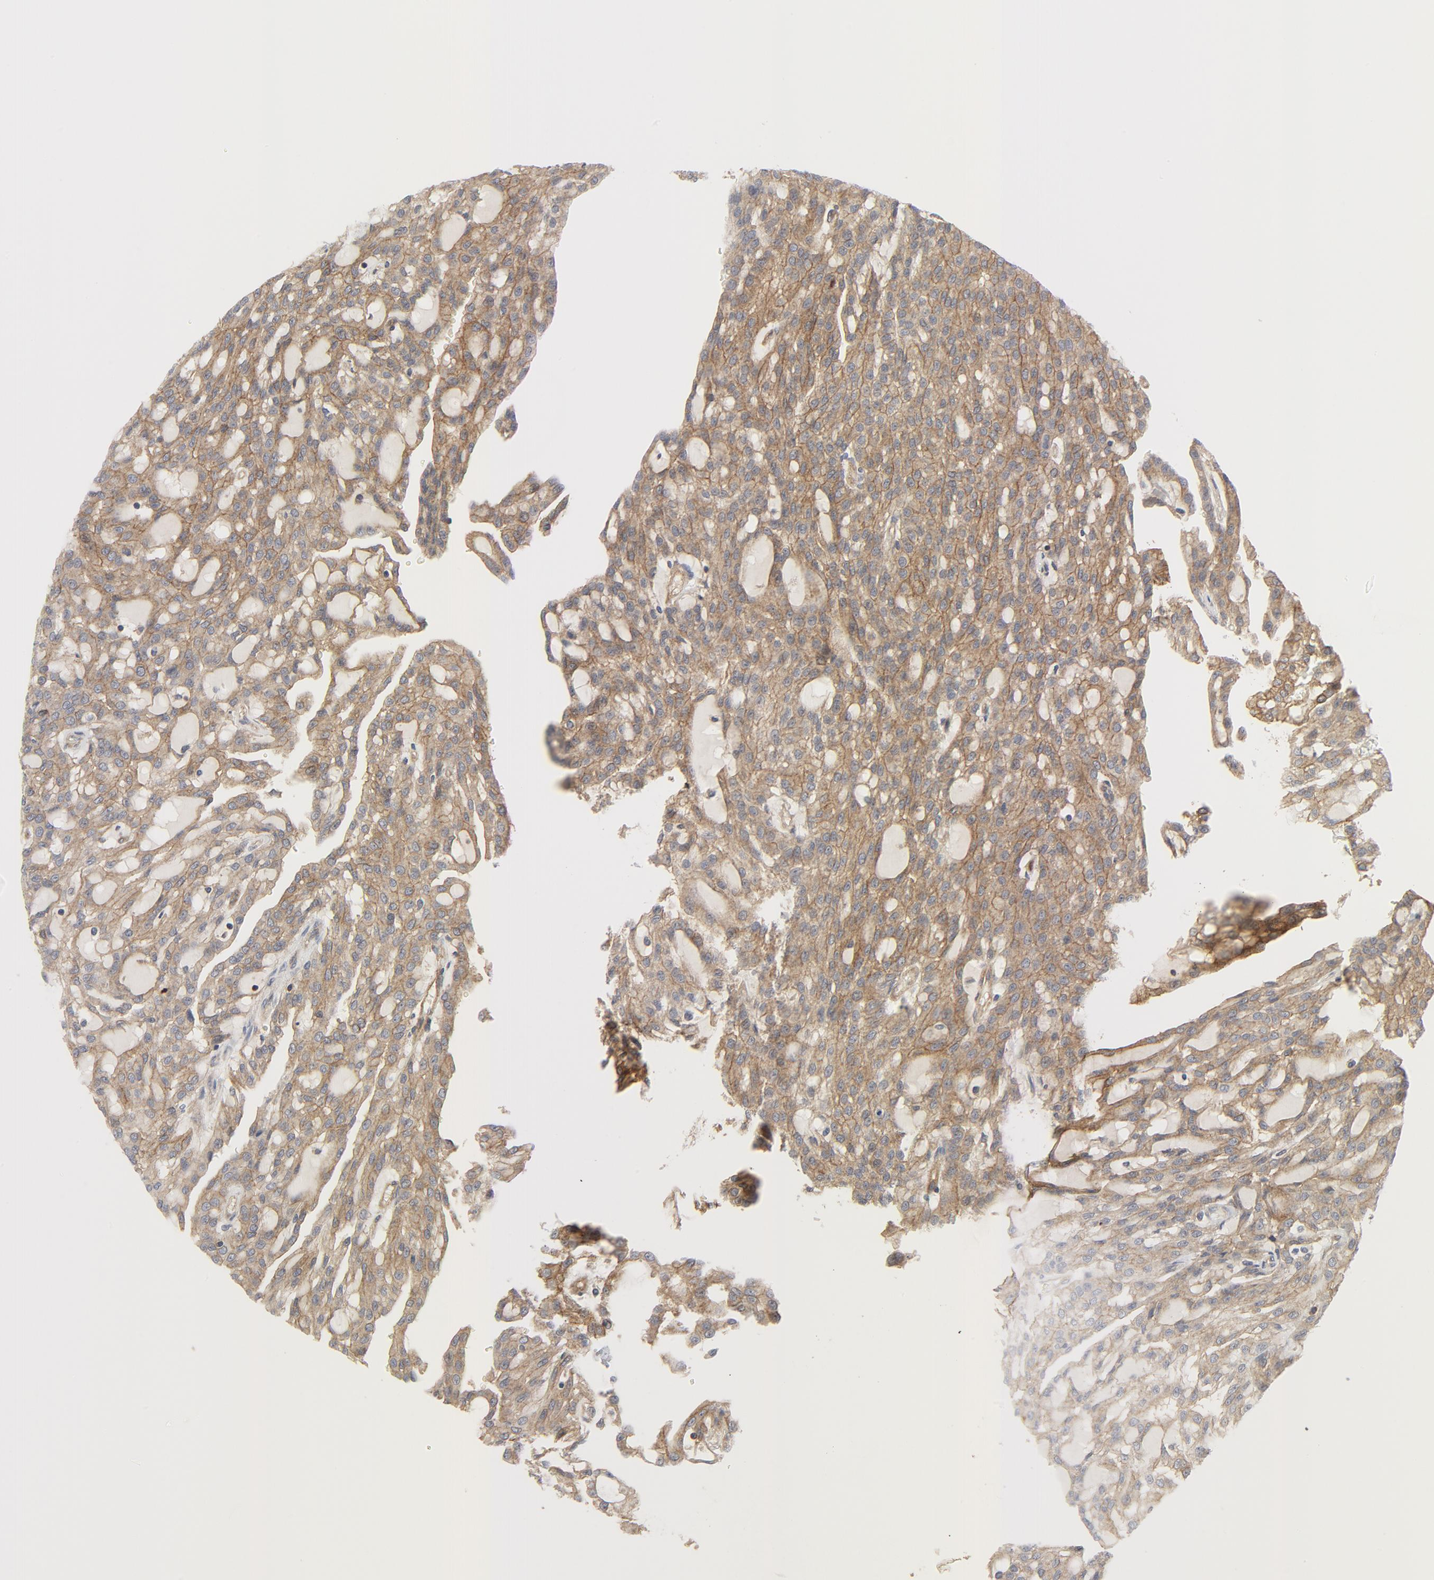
{"staining": {"intensity": "weak", "quantity": ">75%", "location": "cytoplasmic/membranous"}, "tissue": "renal cancer", "cell_type": "Tumor cells", "image_type": "cancer", "snomed": [{"axis": "morphology", "description": "Adenocarcinoma, NOS"}, {"axis": "topography", "description": "Kidney"}], "caption": "A micrograph showing weak cytoplasmic/membranous positivity in about >75% of tumor cells in renal adenocarcinoma, as visualized by brown immunohistochemical staining.", "gene": "MAP2K7", "patient": {"sex": "male", "age": 63}}